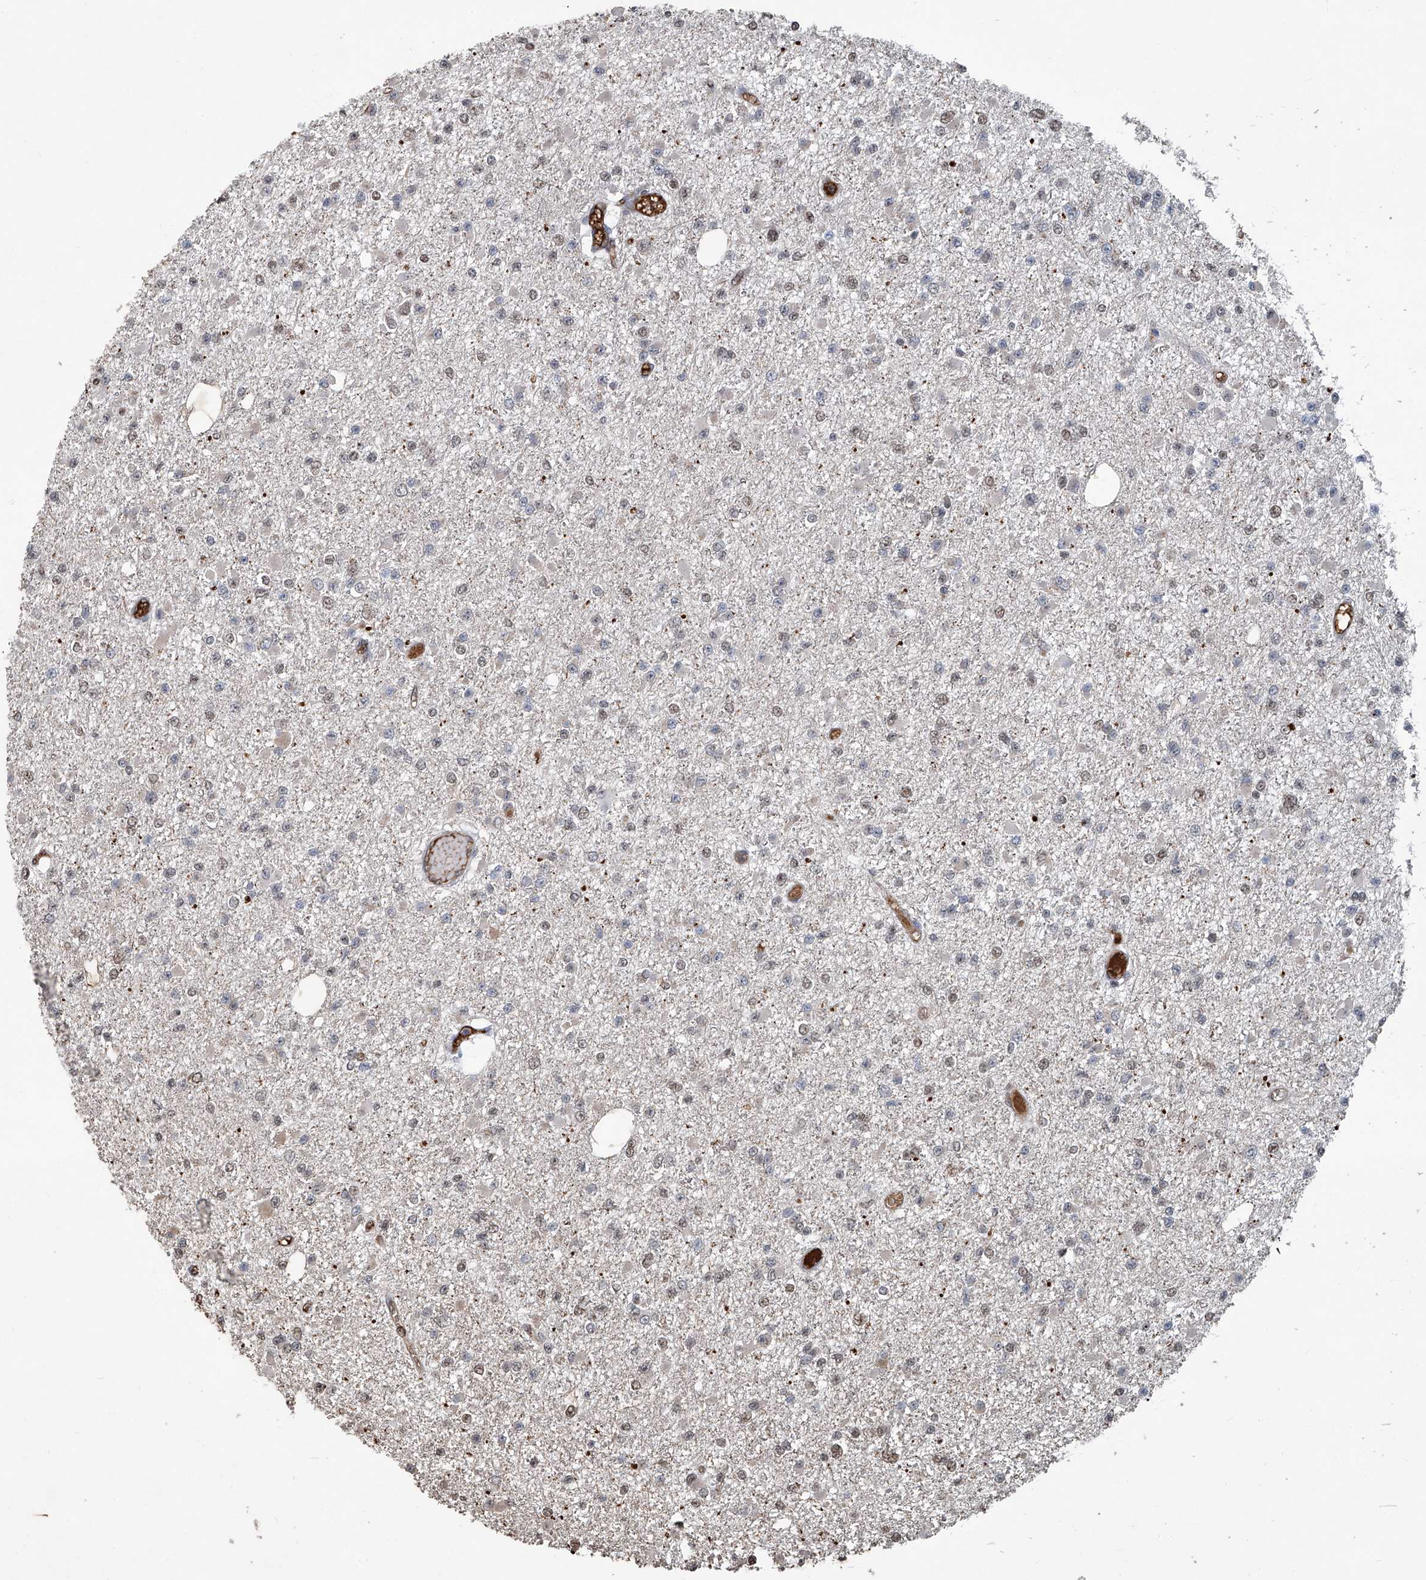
{"staining": {"intensity": "negative", "quantity": "none", "location": "none"}, "tissue": "glioma", "cell_type": "Tumor cells", "image_type": "cancer", "snomed": [{"axis": "morphology", "description": "Glioma, malignant, Low grade"}, {"axis": "topography", "description": "Brain"}], "caption": "There is no significant staining in tumor cells of glioma. The staining is performed using DAB (3,3'-diaminobenzidine) brown chromogen with nuclei counter-stained in using hematoxylin.", "gene": "GPR132", "patient": {"sex": "female", "age": 22}}